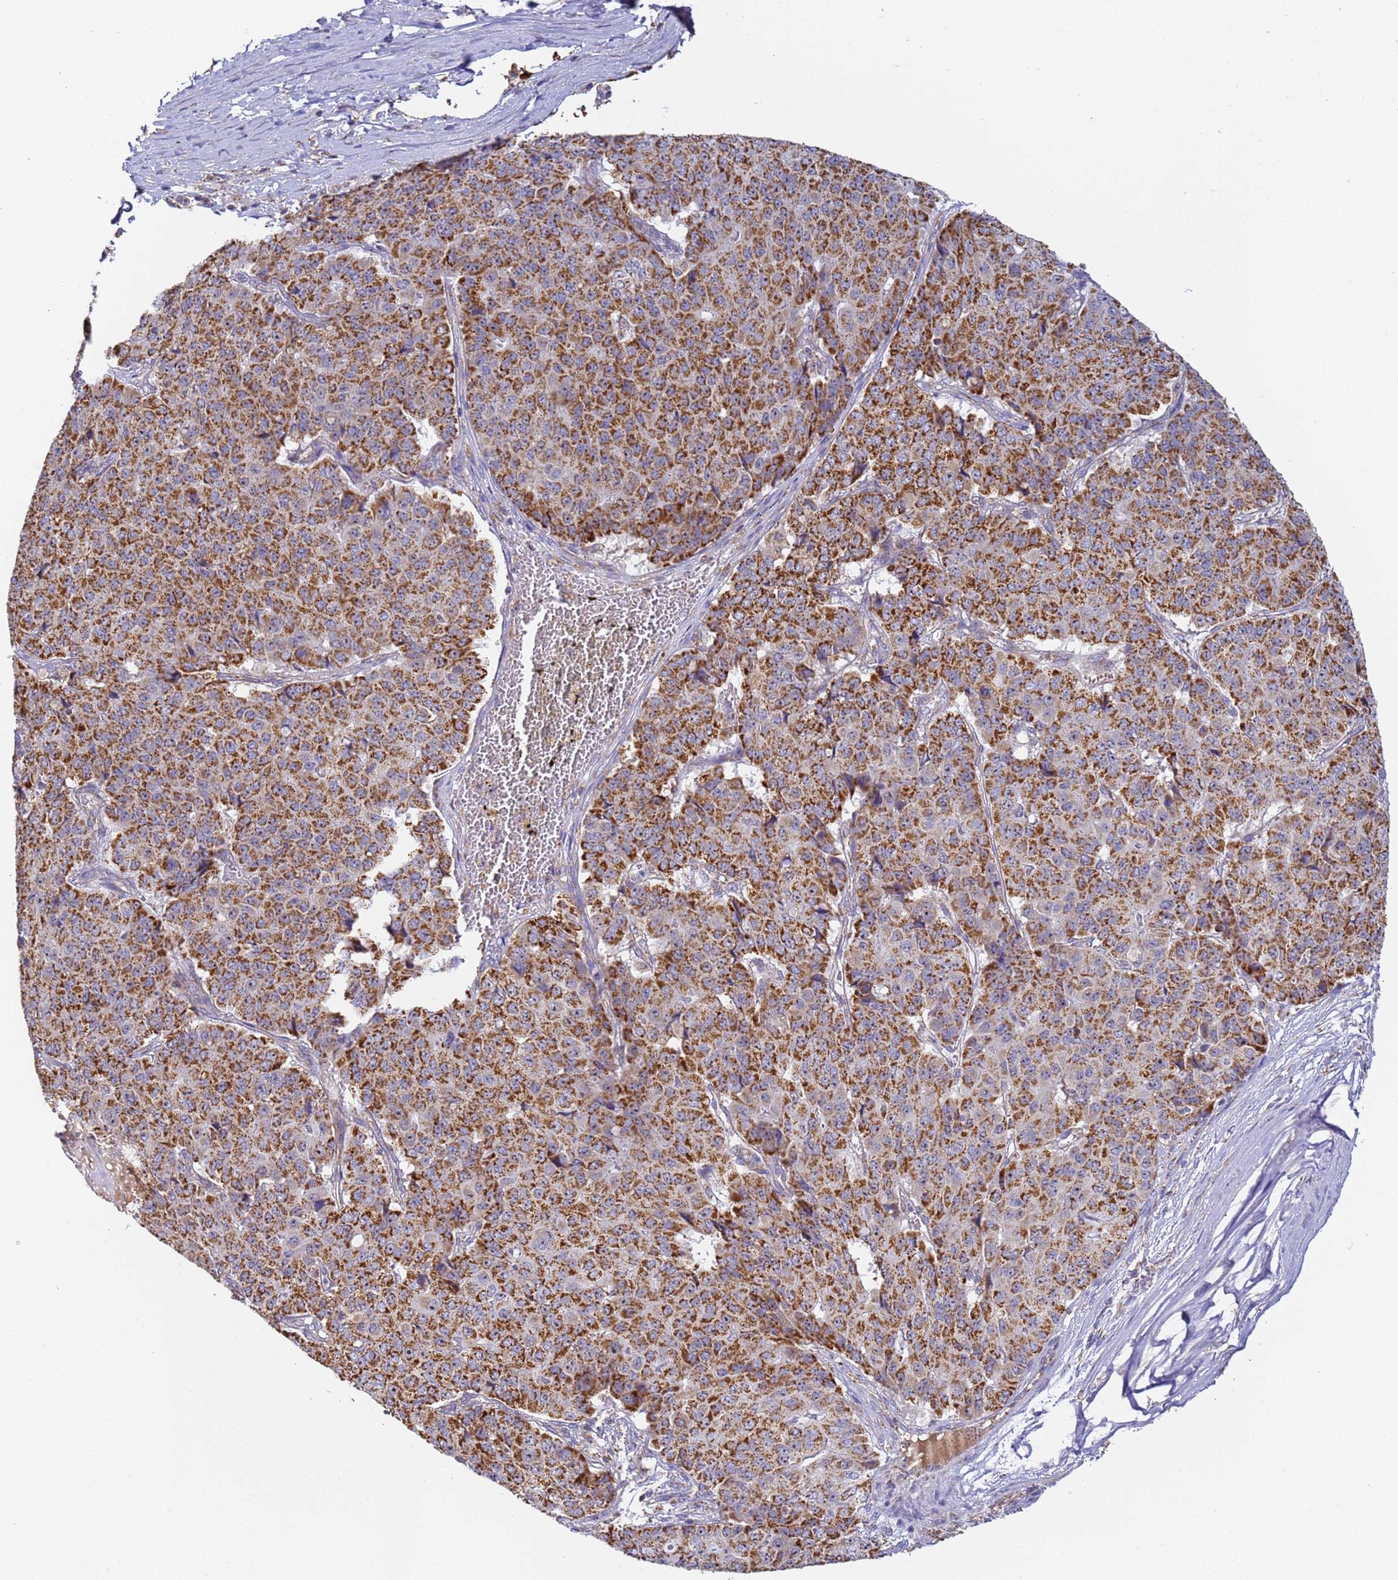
{"staining": {"intensity": "strong", "quantity": ">75%", "location": "cytoplasmic/membranous"}, "tissue": "pancreatic cancer", "cell_type": "Tumor cells", "image_type": "cancer", "snomed": [{"axis": "morphology", "description": "Adenocarcinoma, NOS"}, {"axis": "topography", "description": "Pancreas"}], "caption": "IHC (DAB) staining of human pancreatic adenocarcinoma displays strong cytoplasmic/membranous protein positivity in approximately >75% of tumor cells. The staining is performed using DAB (3,3'-diaminobenzidine) brown chromogen to label protein expression. The nuclei are counter-stained blue using hematoxylin.", "gene": "FRG2C", "patient": {"sex": "male", "age": 50}}